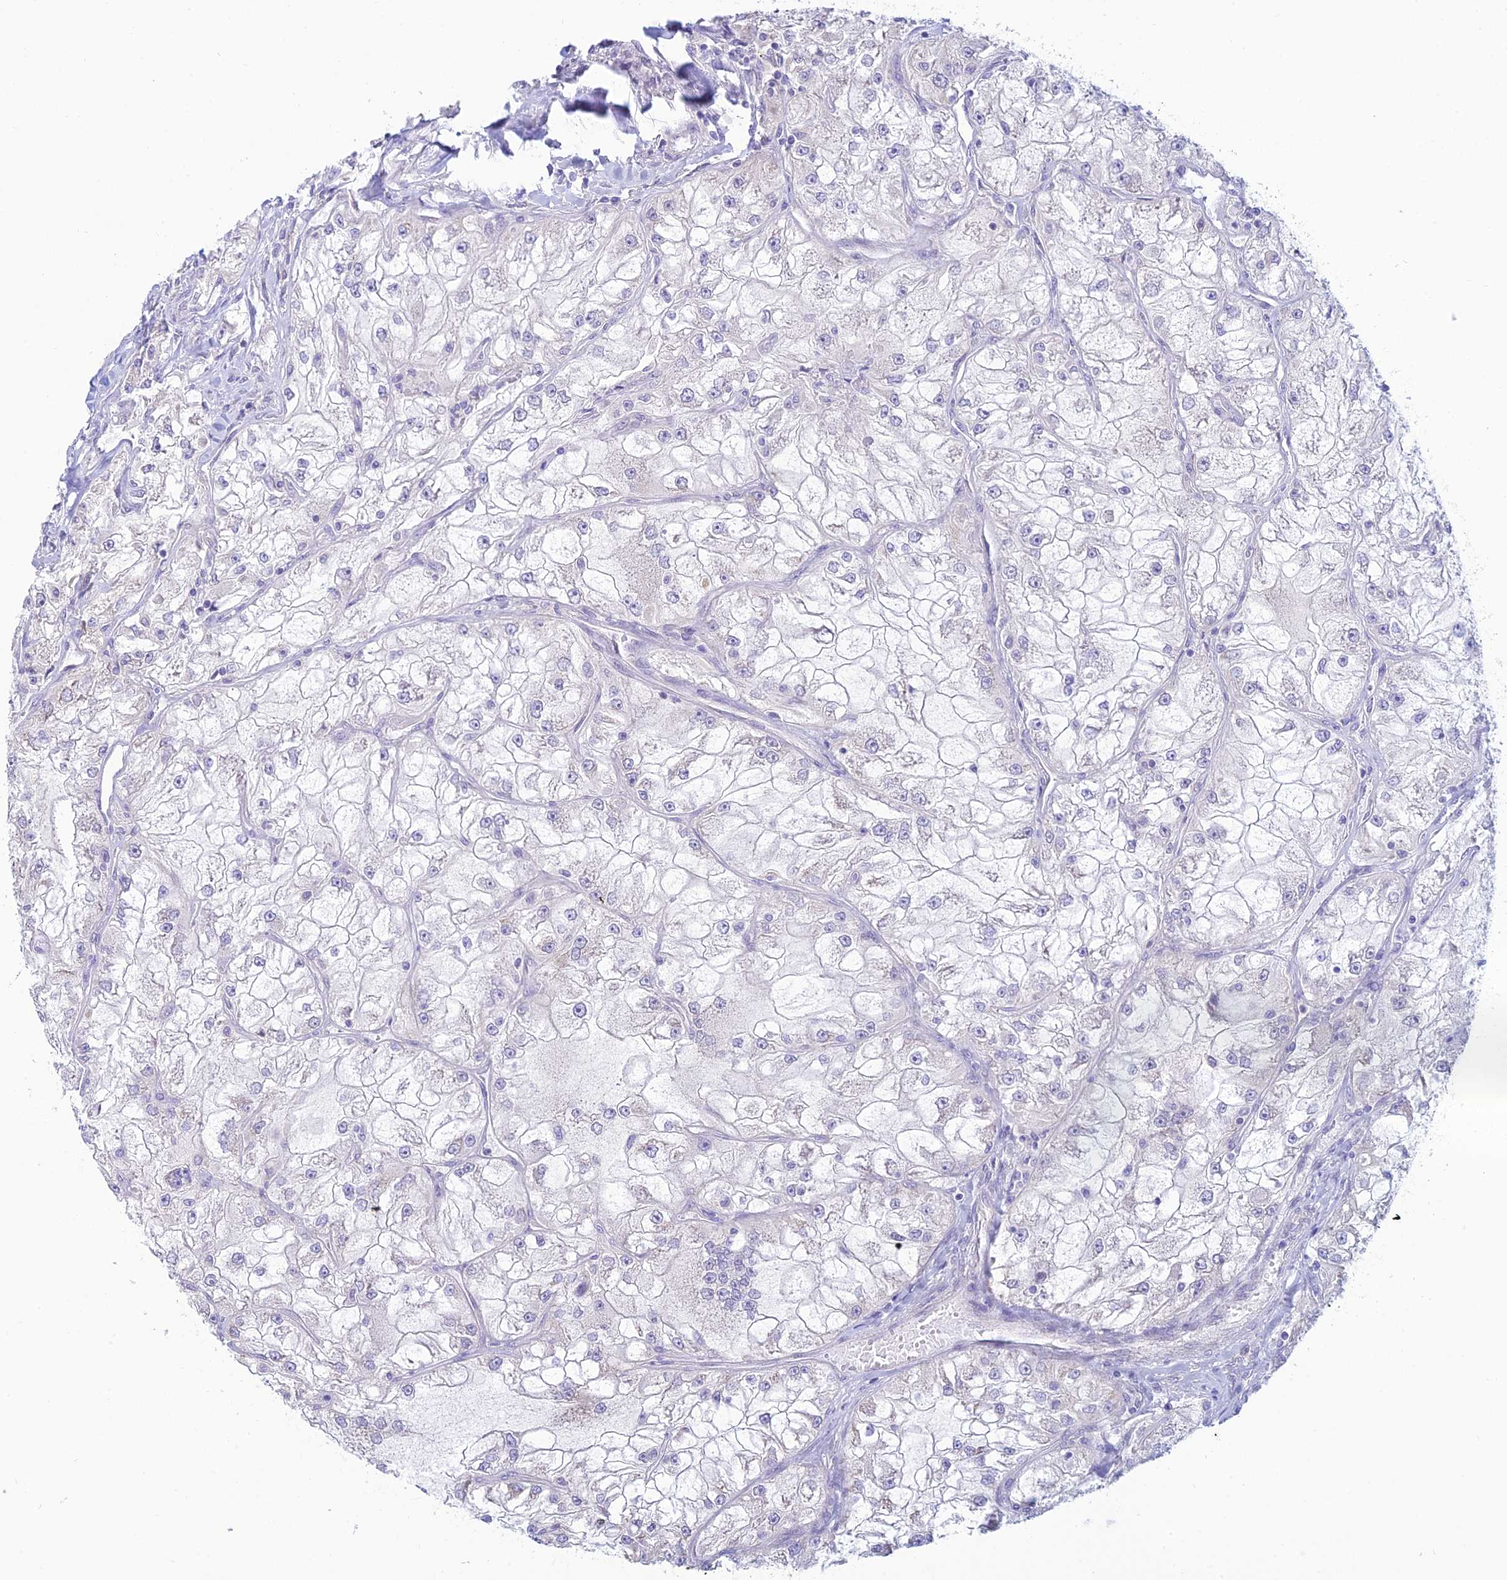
{"staining": {"intensity": "negative", "quantity": "none", "location": "none"}, "tissue": "renal cancer", "cell_type": "Tumor cells", "image_type": "cancer", "snomed": [{"axis": "morphology", "description": "Adenocarcinoma, NOS"}, {"axis": "topography", "description": "Kidney"}], "caption": "The image displays no significant staining in tumor cells of renal cancer (adenocarcinoma).", "gene": "SKIC8", "patient": {"sex": "female", "age": 72}}